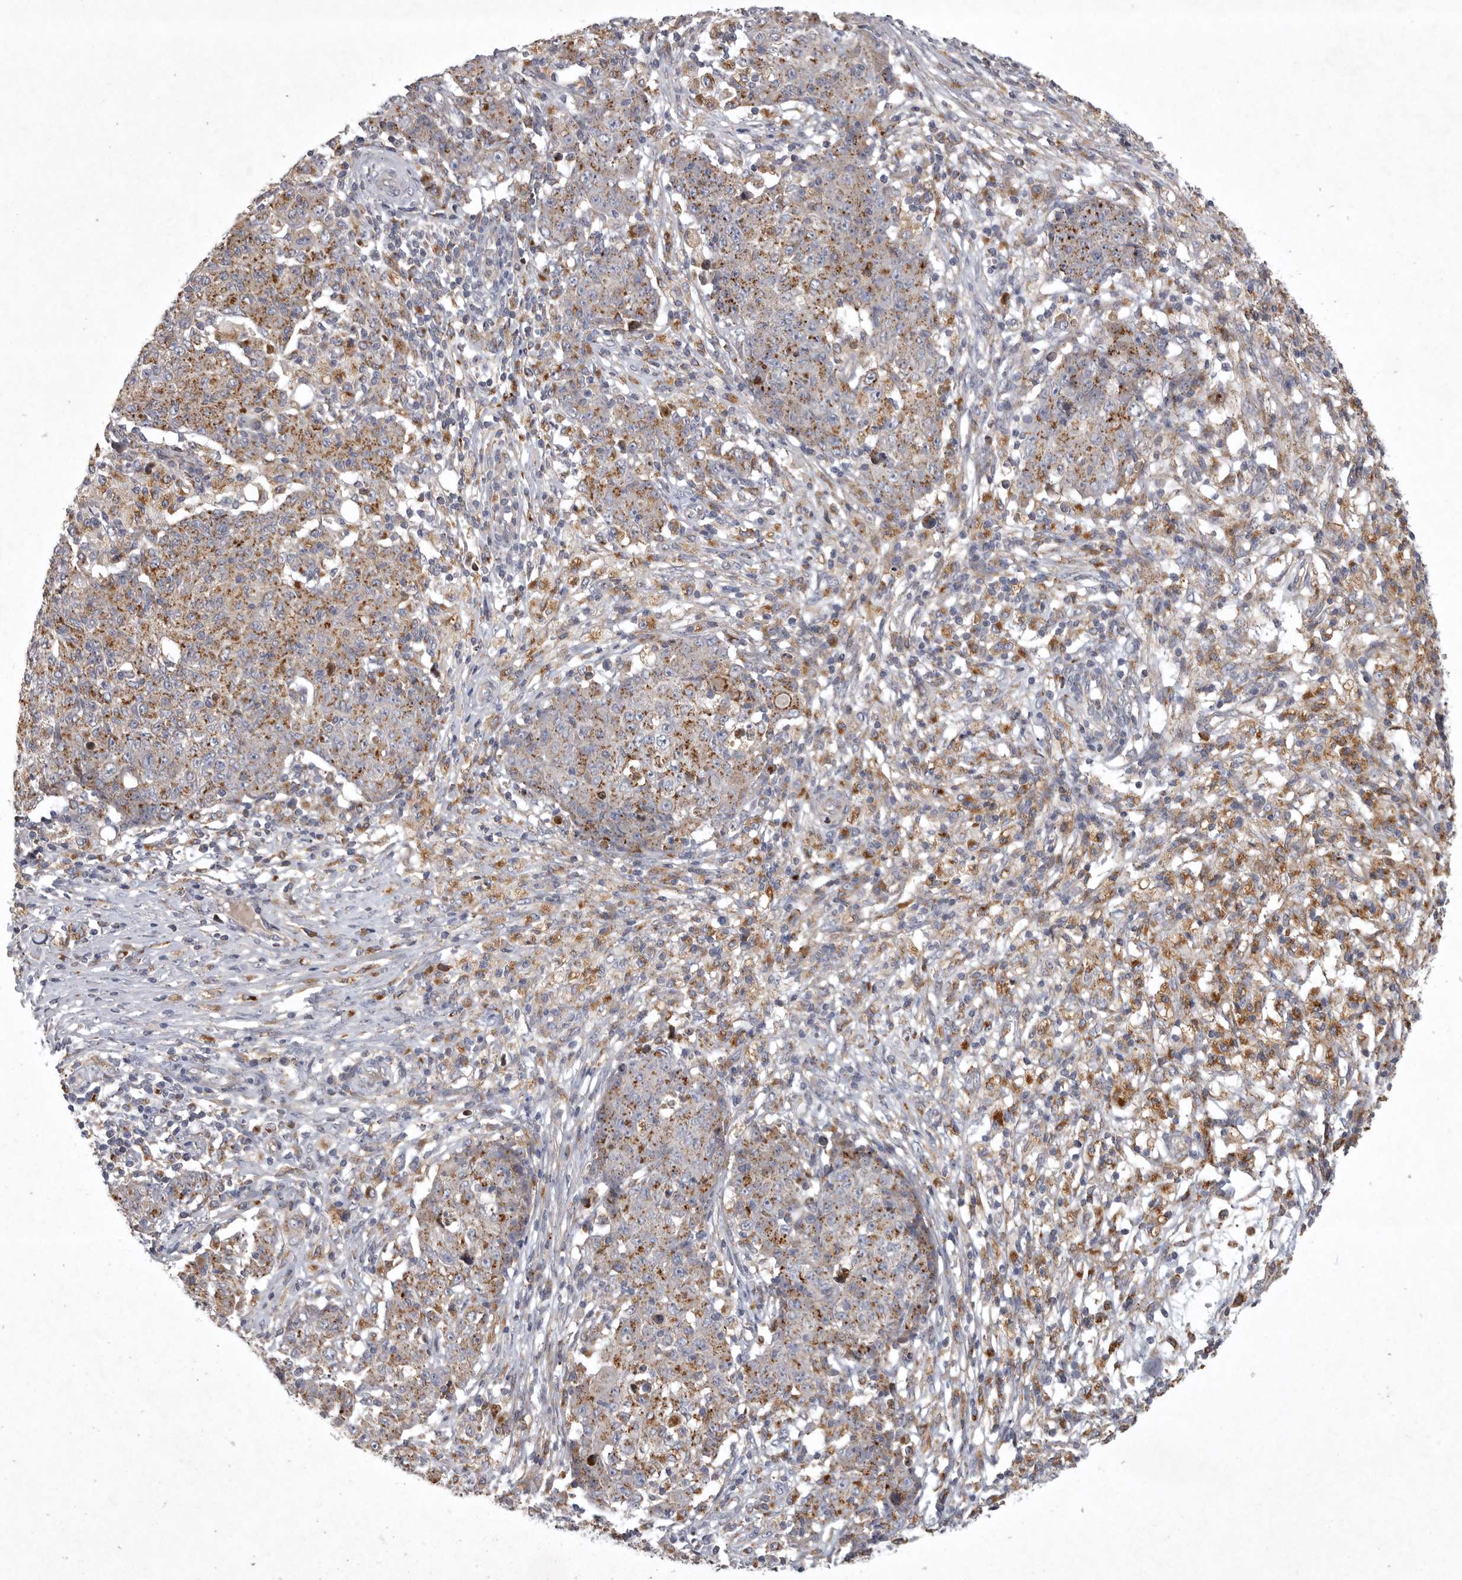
{"staining": {"intensity": "moderate", "quantity": ">75%", "location": "cytoplasmic/membranous"}, "tissue": "ovarian cancer", "cell_type": "Tumor cells", "image_type": "cancer", "snomed": [{"axis": "morphology", "description": "Carcinoma, endometroid"}, {"axis": "topography", "description": "Ovary"}], "caption": "Human endometroid carcinoma (ovarian) stained with a protein marker shows moderate staining in tumor cells.", "gene": "LAMTOR3", "patient": {"sex": "female", "age": 42}}